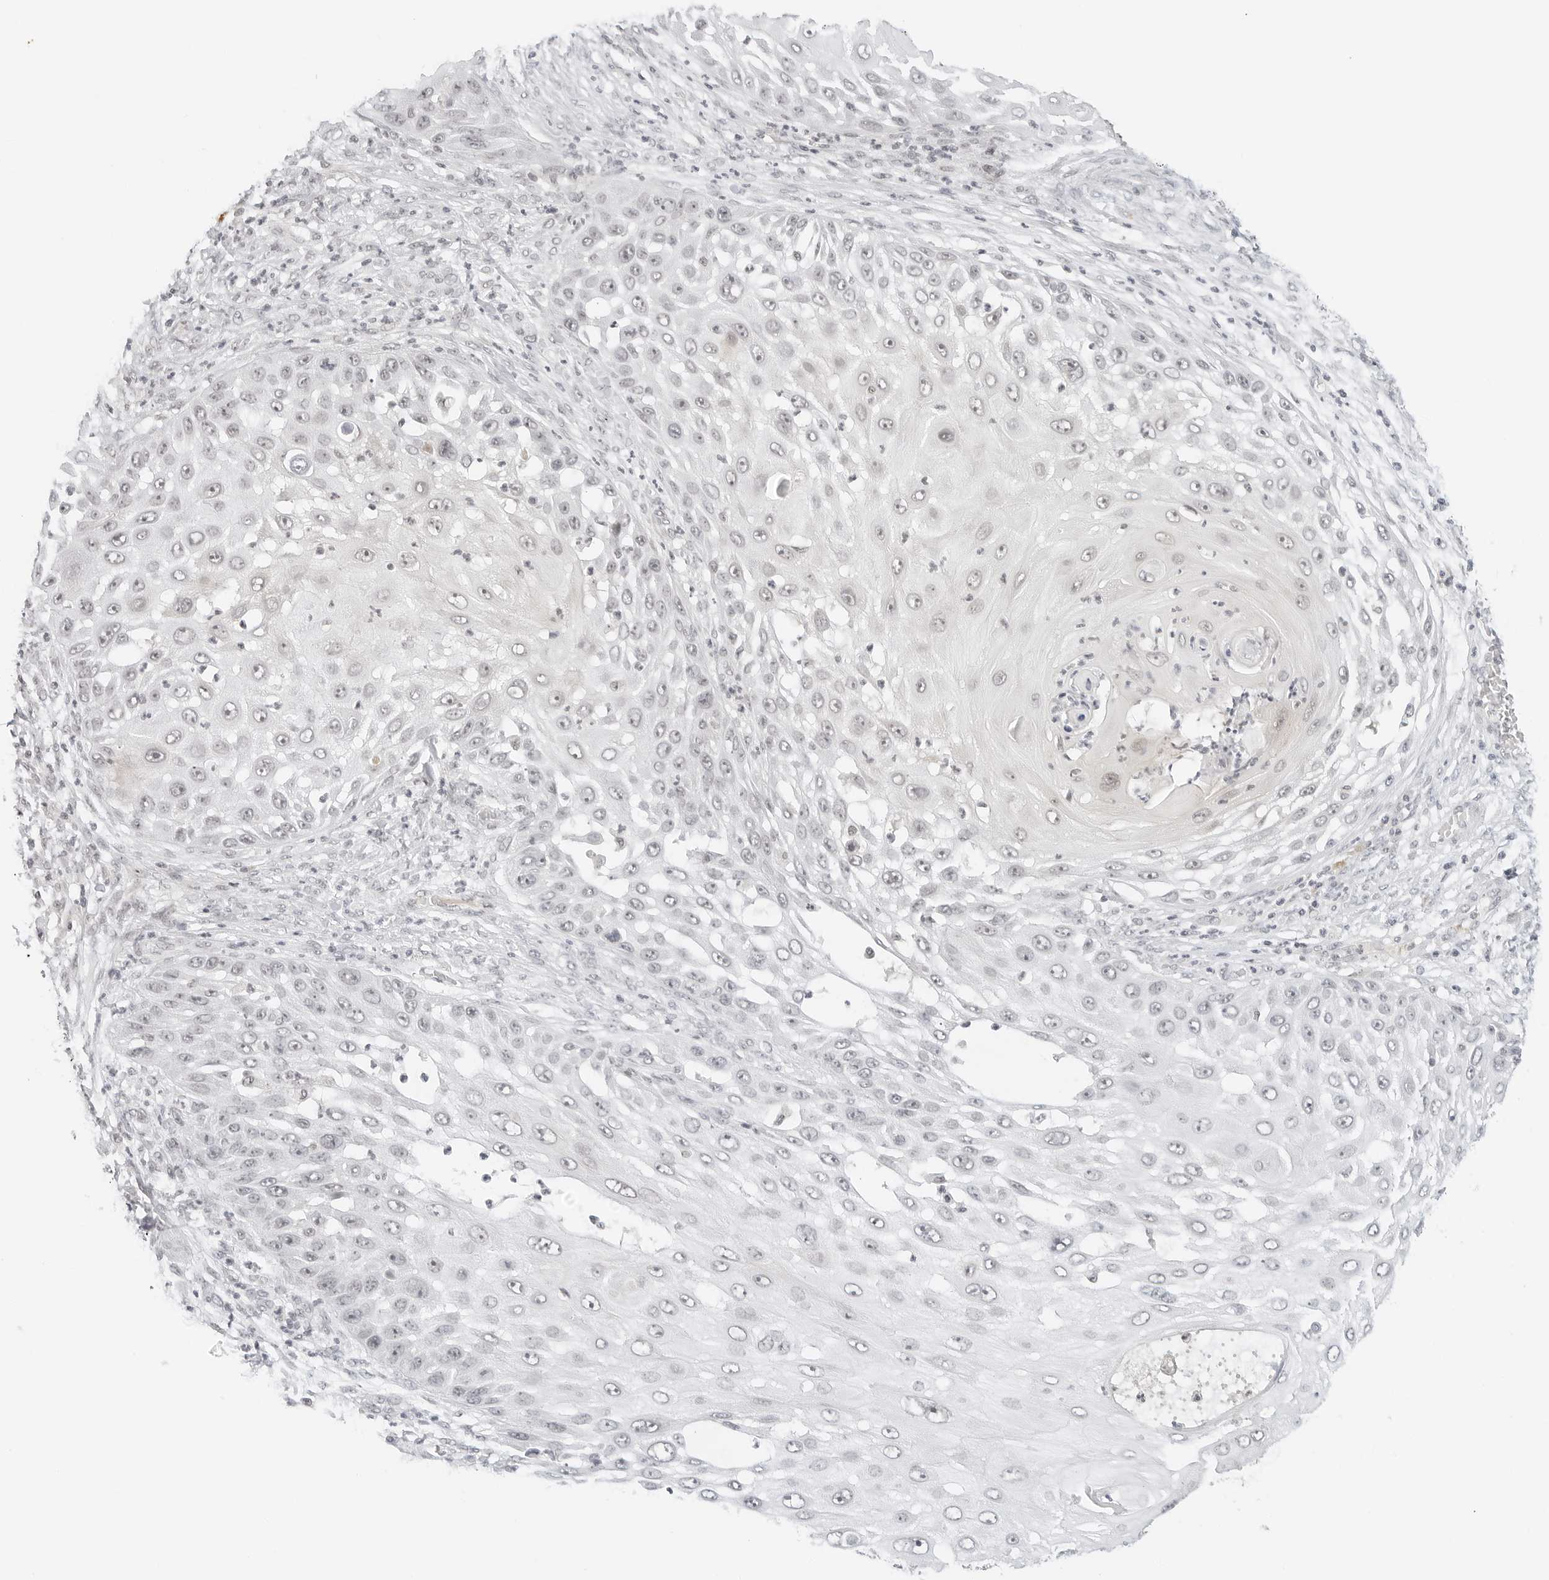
{"staining": {"intensity": "negative", "quantity": "none", "location": "none"}, "tissue": "skin cancer", "cell_type": "Tumor cells", "image_type": "cancer", "snomed": [{"axis": "morphology", "description": "Squamous cell carcinoma, NOS"}, {"axis": "topography", "description": "Skin"}], "caption": "Immunohistochemical staining of human squamous cell carcinoma (skin) displays no significant positivity in tumor cells.", "gene": "NEO1", "patient": {"sex": "female", "age": 44}}